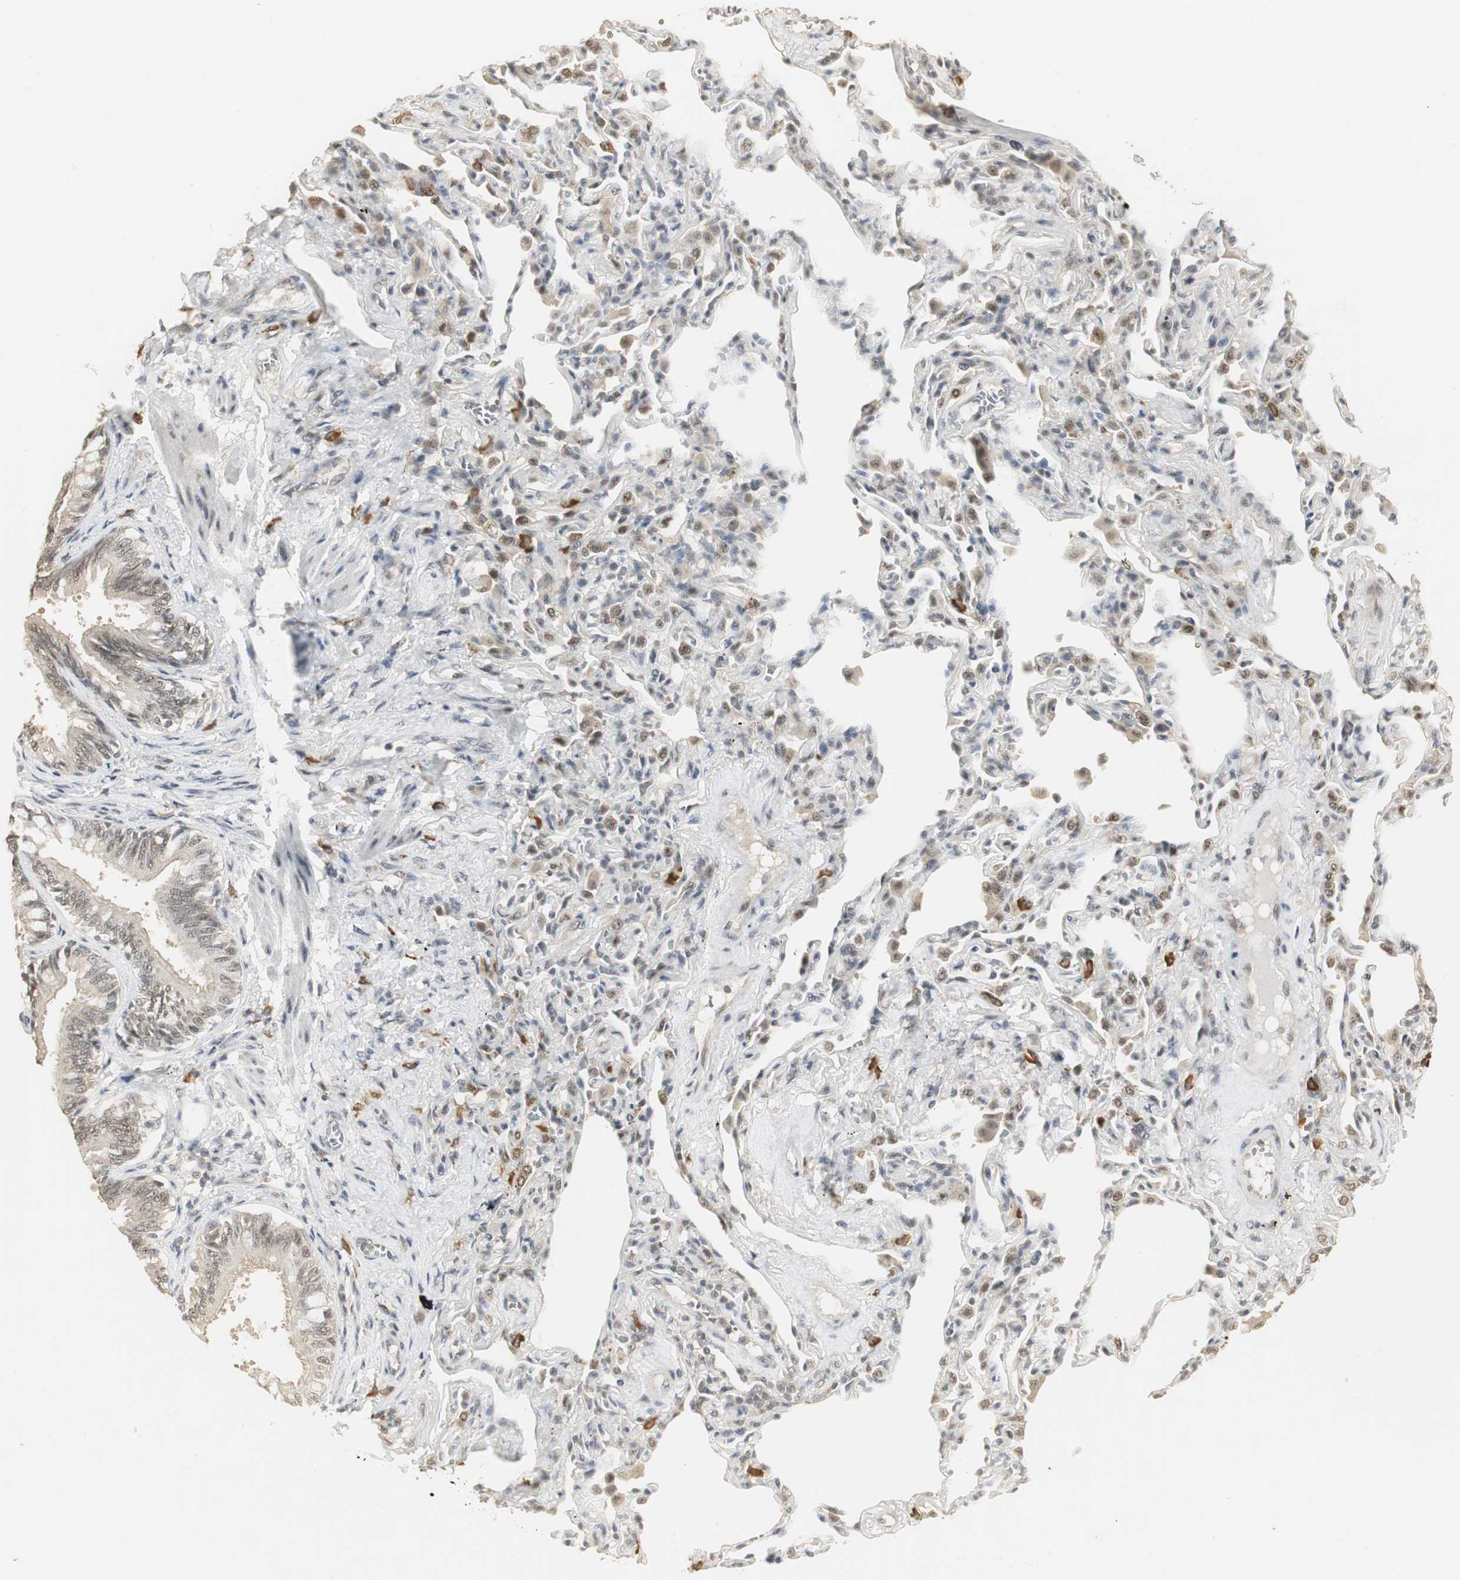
{"staining": {"intensity": "moderate", "quantity": ">75%", "location": "cytoplasmic/membranous,nuclear"}, "tissue": "bronchus", "cell_type": "Respiratory epithelial cells", "image_type": "normal", "snomed": [{"axis": "morphology", "description": "Normal tissue, NOS"}, {"axis": "topography", "description": "Lung"}], "caption": "Protein analysis of unremarkable bronchus reveals moderate cytoplasmic/membranous,nuclear positivity in approximately >75% of respiratory epithelial cells. (Stains: DAB (3,3'-diaminobenzidine) in brown, nuclei in blue, Microscopy: brightfield microscopy at high magnification).", "gene": "ELOA", "patient": {"sex": "male", "age": 64}}